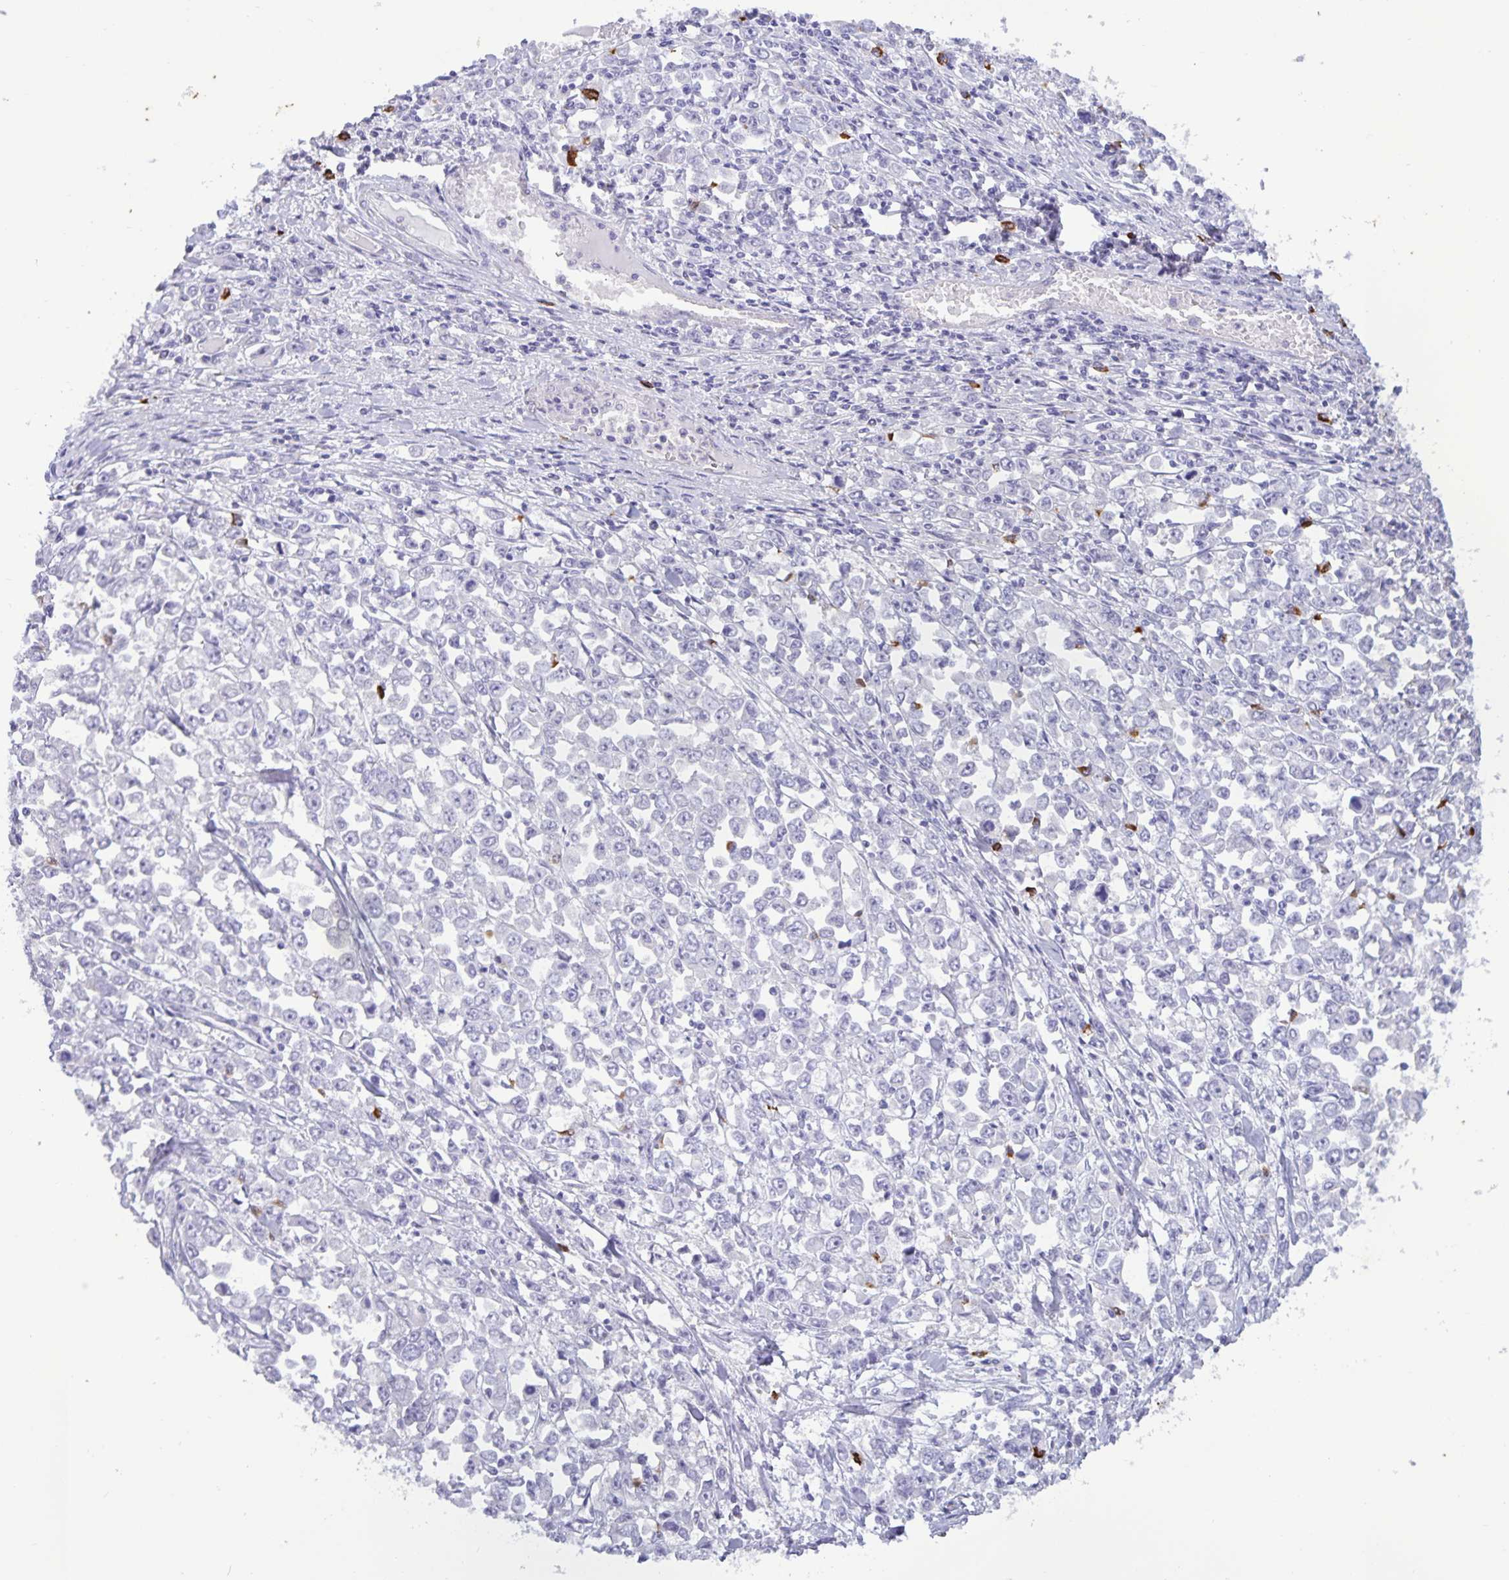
{"staining": {"intensity": "negative", "quantity": "none", "location": "none"}, "tissue": "stomach cancer", "cell_type": "Tumor cells", "image_type": "cancer", "snomed": [{"axis": "morphology", "description": "Adenocarcinoma, NOS"}, {"axis": "topography", "description": "Stomach, upper"}], "caption": "An image of stomach adenocarcinoma stained for a protein reveals no brown staining in tumor cells.", "gene": "IBTK", "patient": {"sex": "male", "age": 70}}